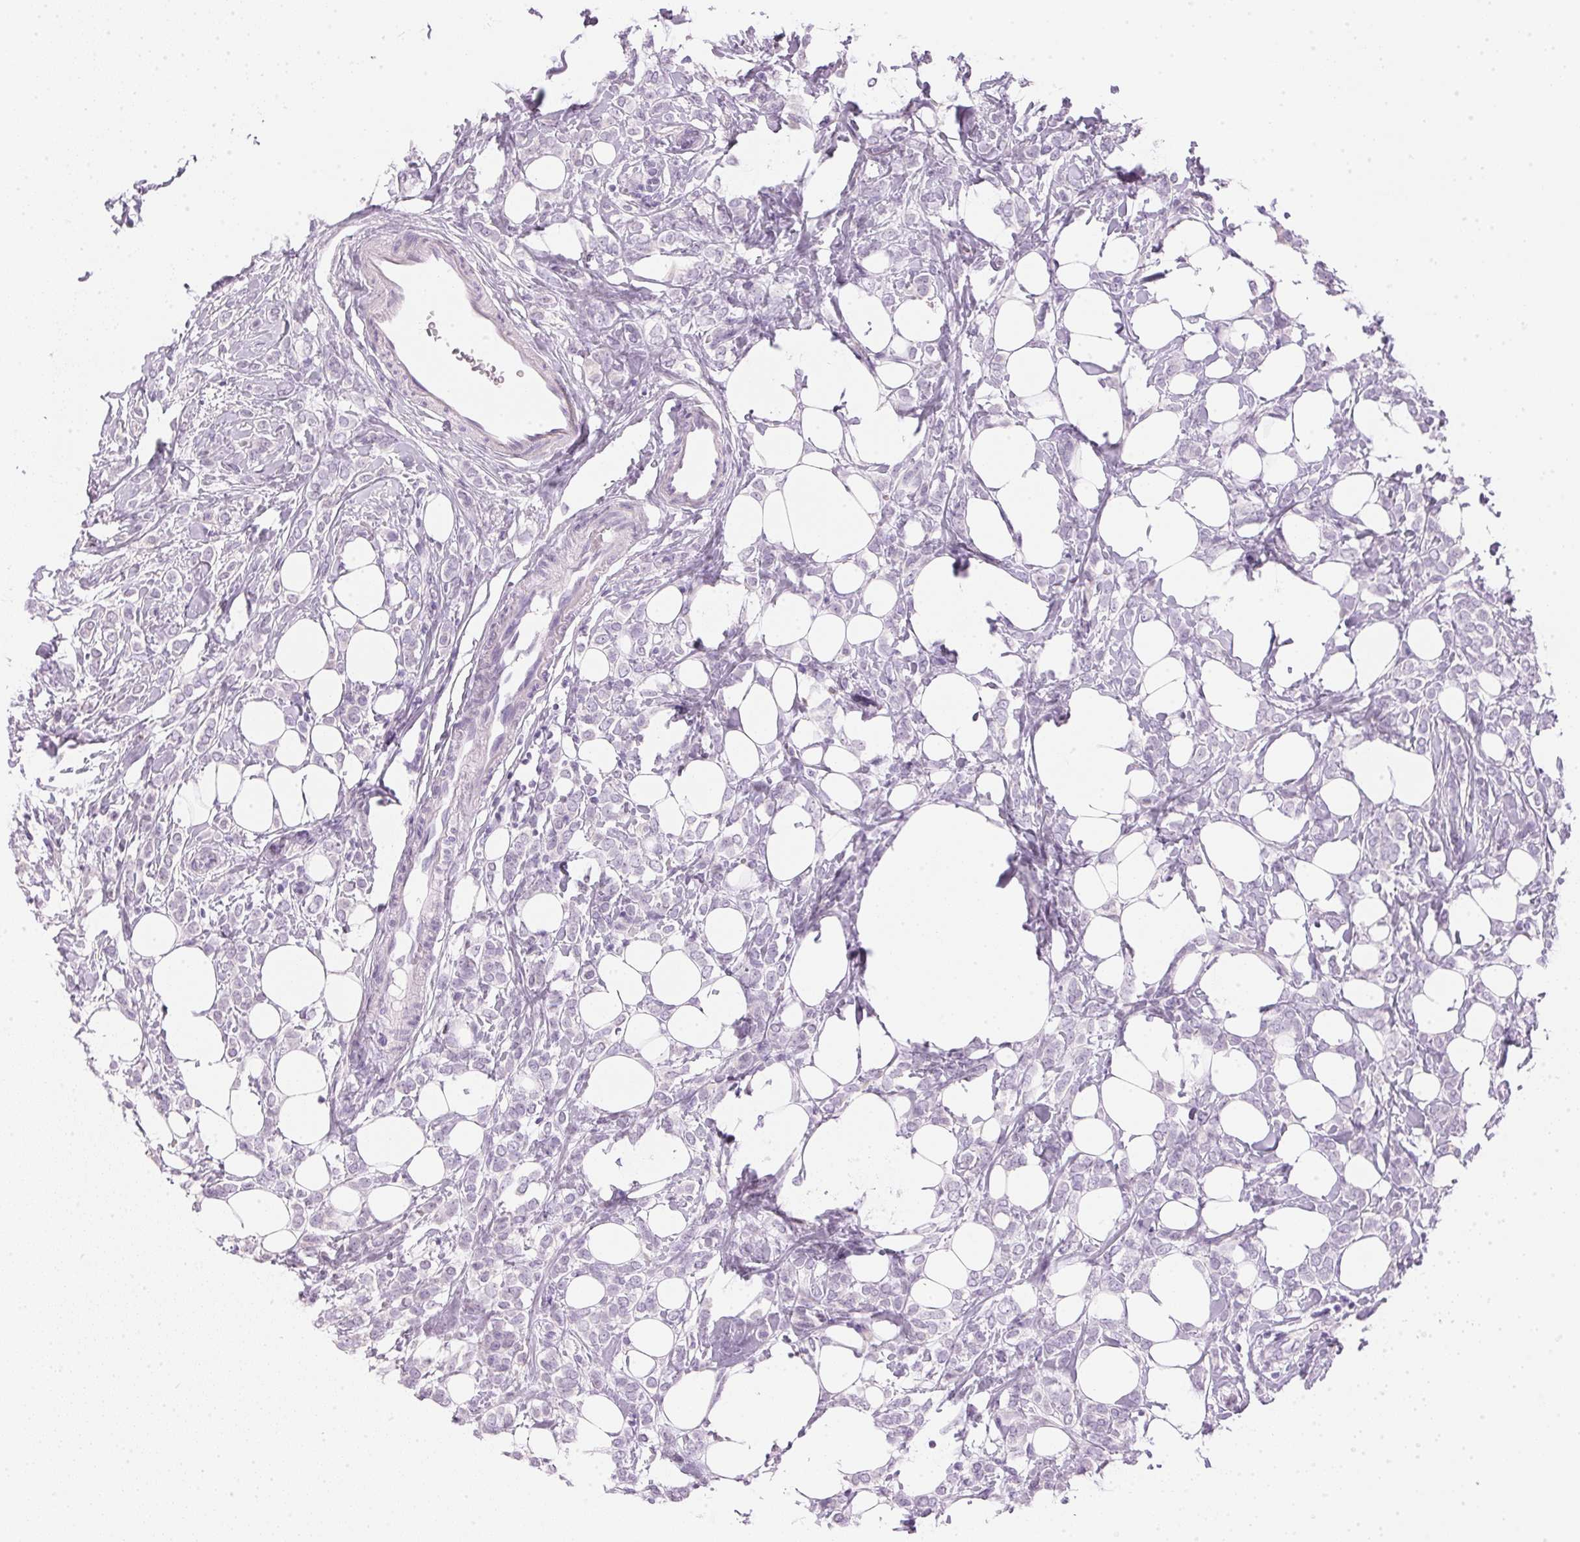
{"staining": {"intensity": "negative", "quantity": "none", "location": "none"}, "tissue": "breast cancer", "cell_type": "Tumor cells", "image_type": "cancer", "snomed": [{"axis": "morphology", "description": "Lobular carcinoma"}, {"axis": "topography", "description": "Breast"}], "caption": "Protein analysis of breast cancer shows no significant expression in tumor cells. (DAB immunohistochemistry visualized using brightfield microscopy, high magnification).", "gene": "IGFBP1", "patient": {"sex": "female", "age": 49}}